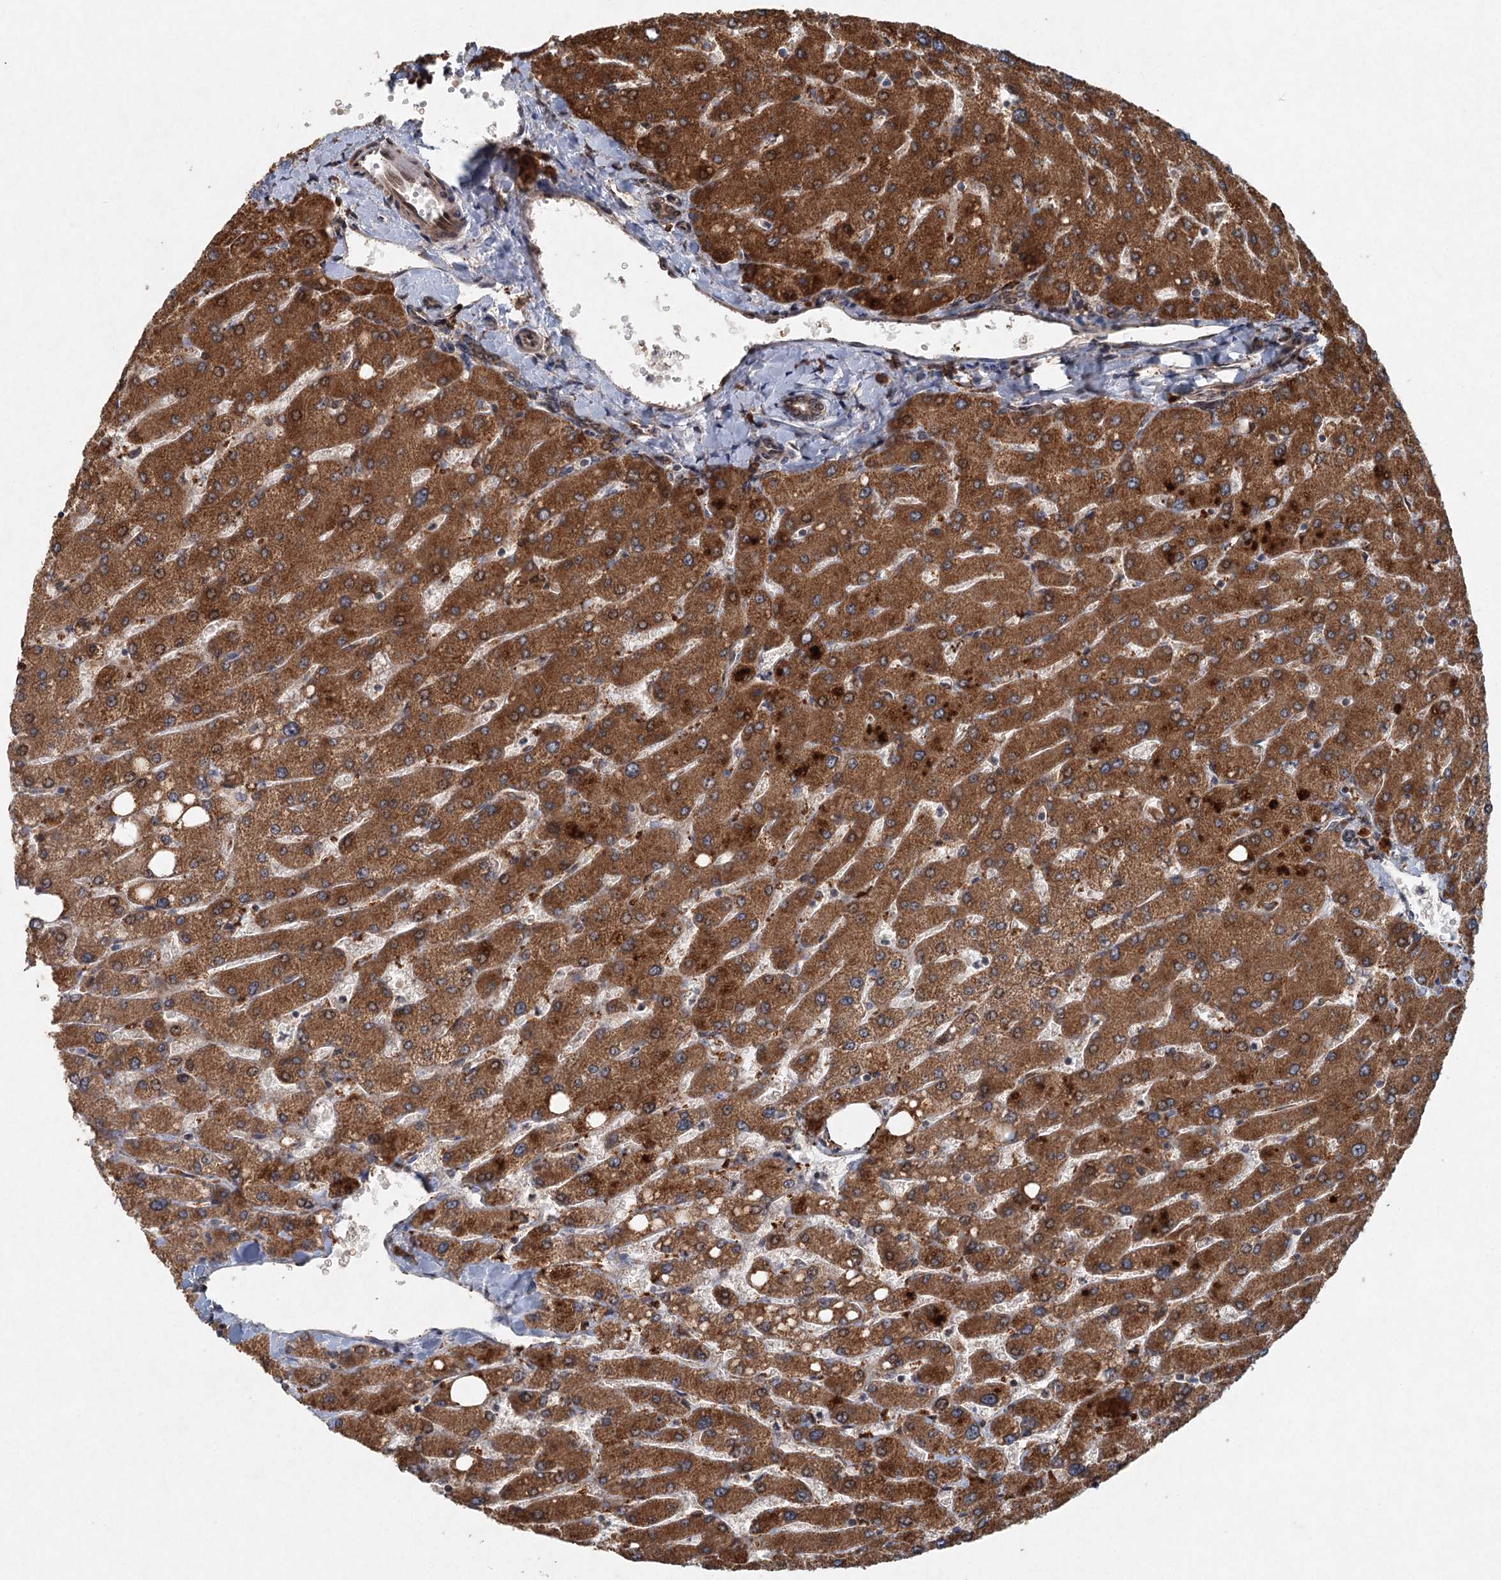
{"staining": {"intensity": "weak", "quantity": ">75%", "location": "cytoplasmic/membranous"}, "tissue": "liver", "cell_type": "Cholangiocytes", "image_type": "normal", "snomed": [{"axis": "morphology", "description": "Normal tissue, NOS"}, {"axis": "topography", "description": "Liver"}], "caption": "The photomicrograph demonstrates staining of benign liver, revealing weak cytoplasmic/membranous protein staining (brown color) within cholangiocytes.", "gene": "SRPX2", "patient": {"sex": "male", "age": 55}}